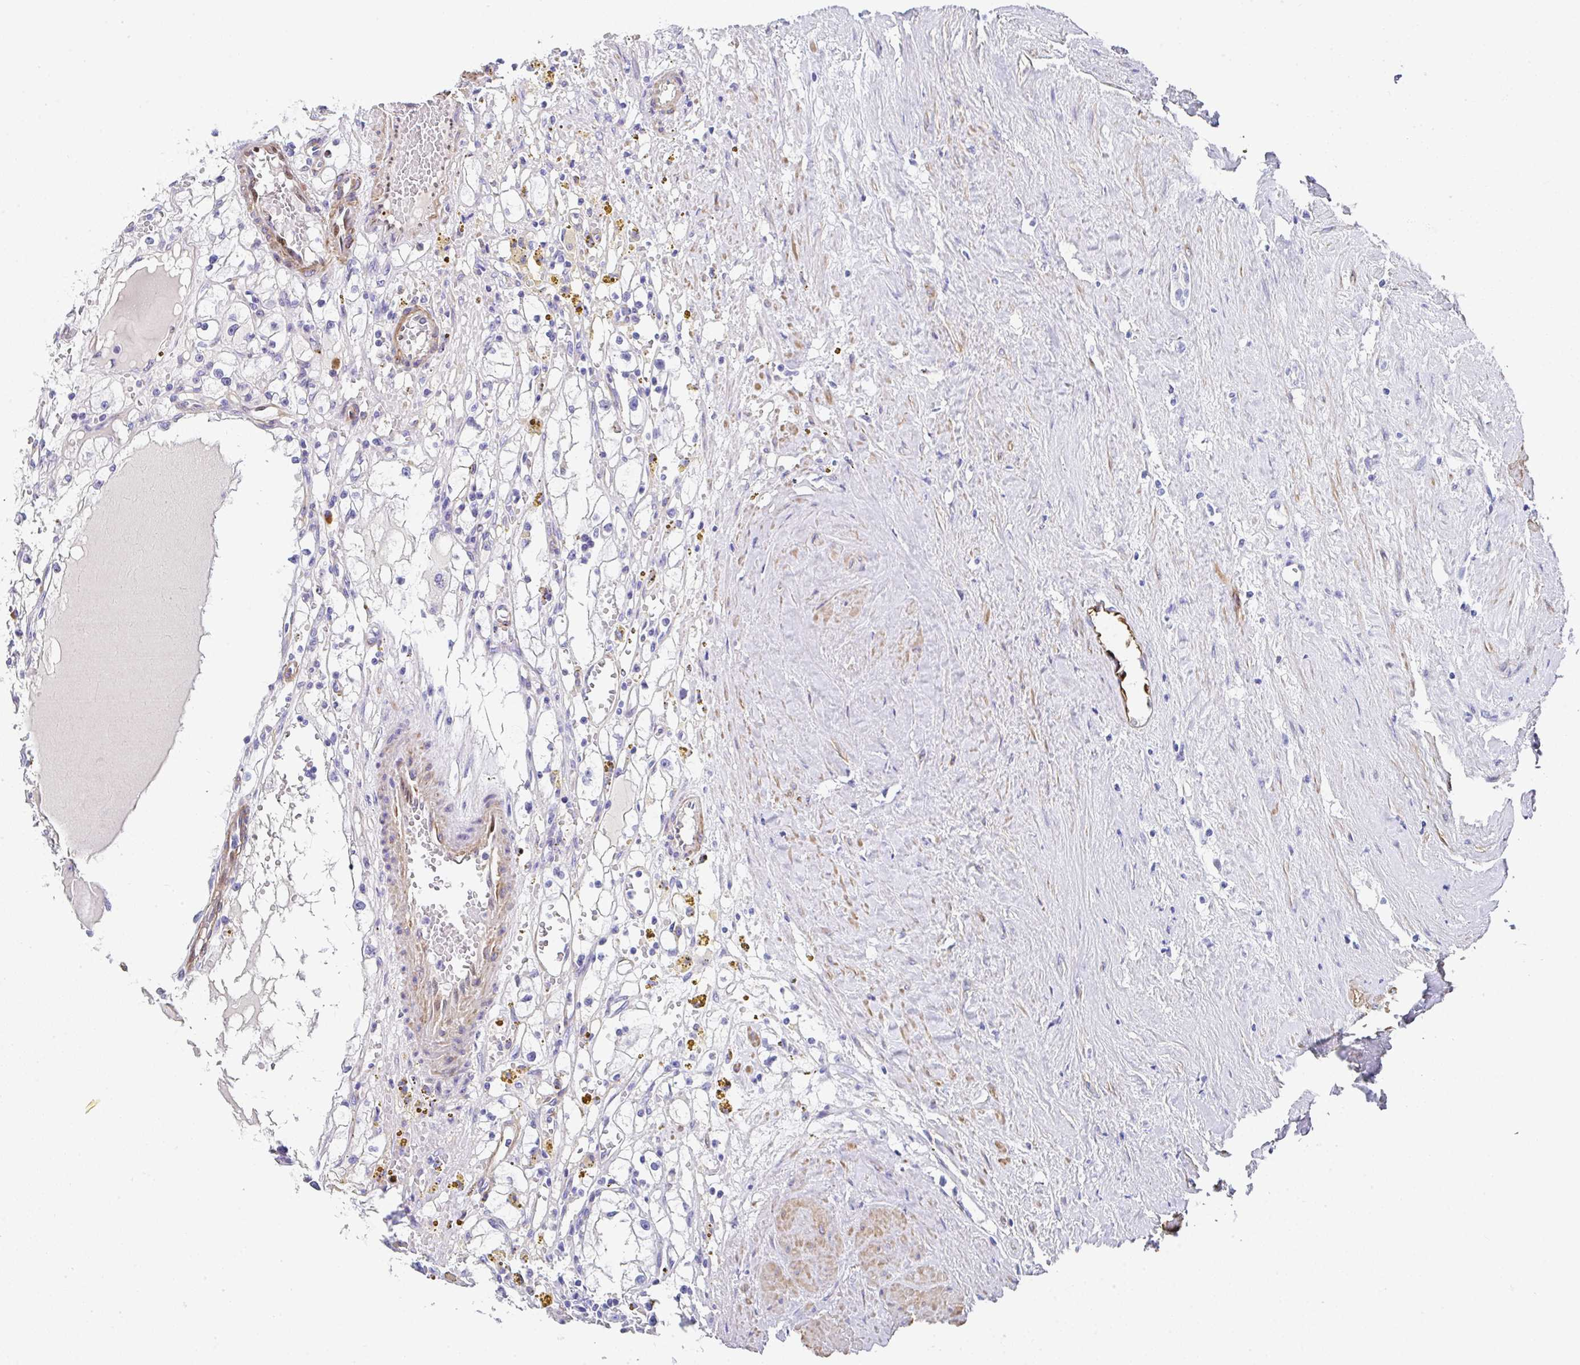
{"staining": {"intensity": "negative", "quantity": "none", "location": "none"}, "tissue": "renal cancer", "cell_type": "Tumor cells", "image_type": "cancer", "snomed": [{"axis": "morphology", "description": "Adenocarcinoma, NOS"}, {"axis": "topography", "description": "Kidney"}], "caption": "Tumor cells show no significant expression in renal cancer.", "gene": "PPFIA4", "patient": {"sex": "male", "age": 56}}